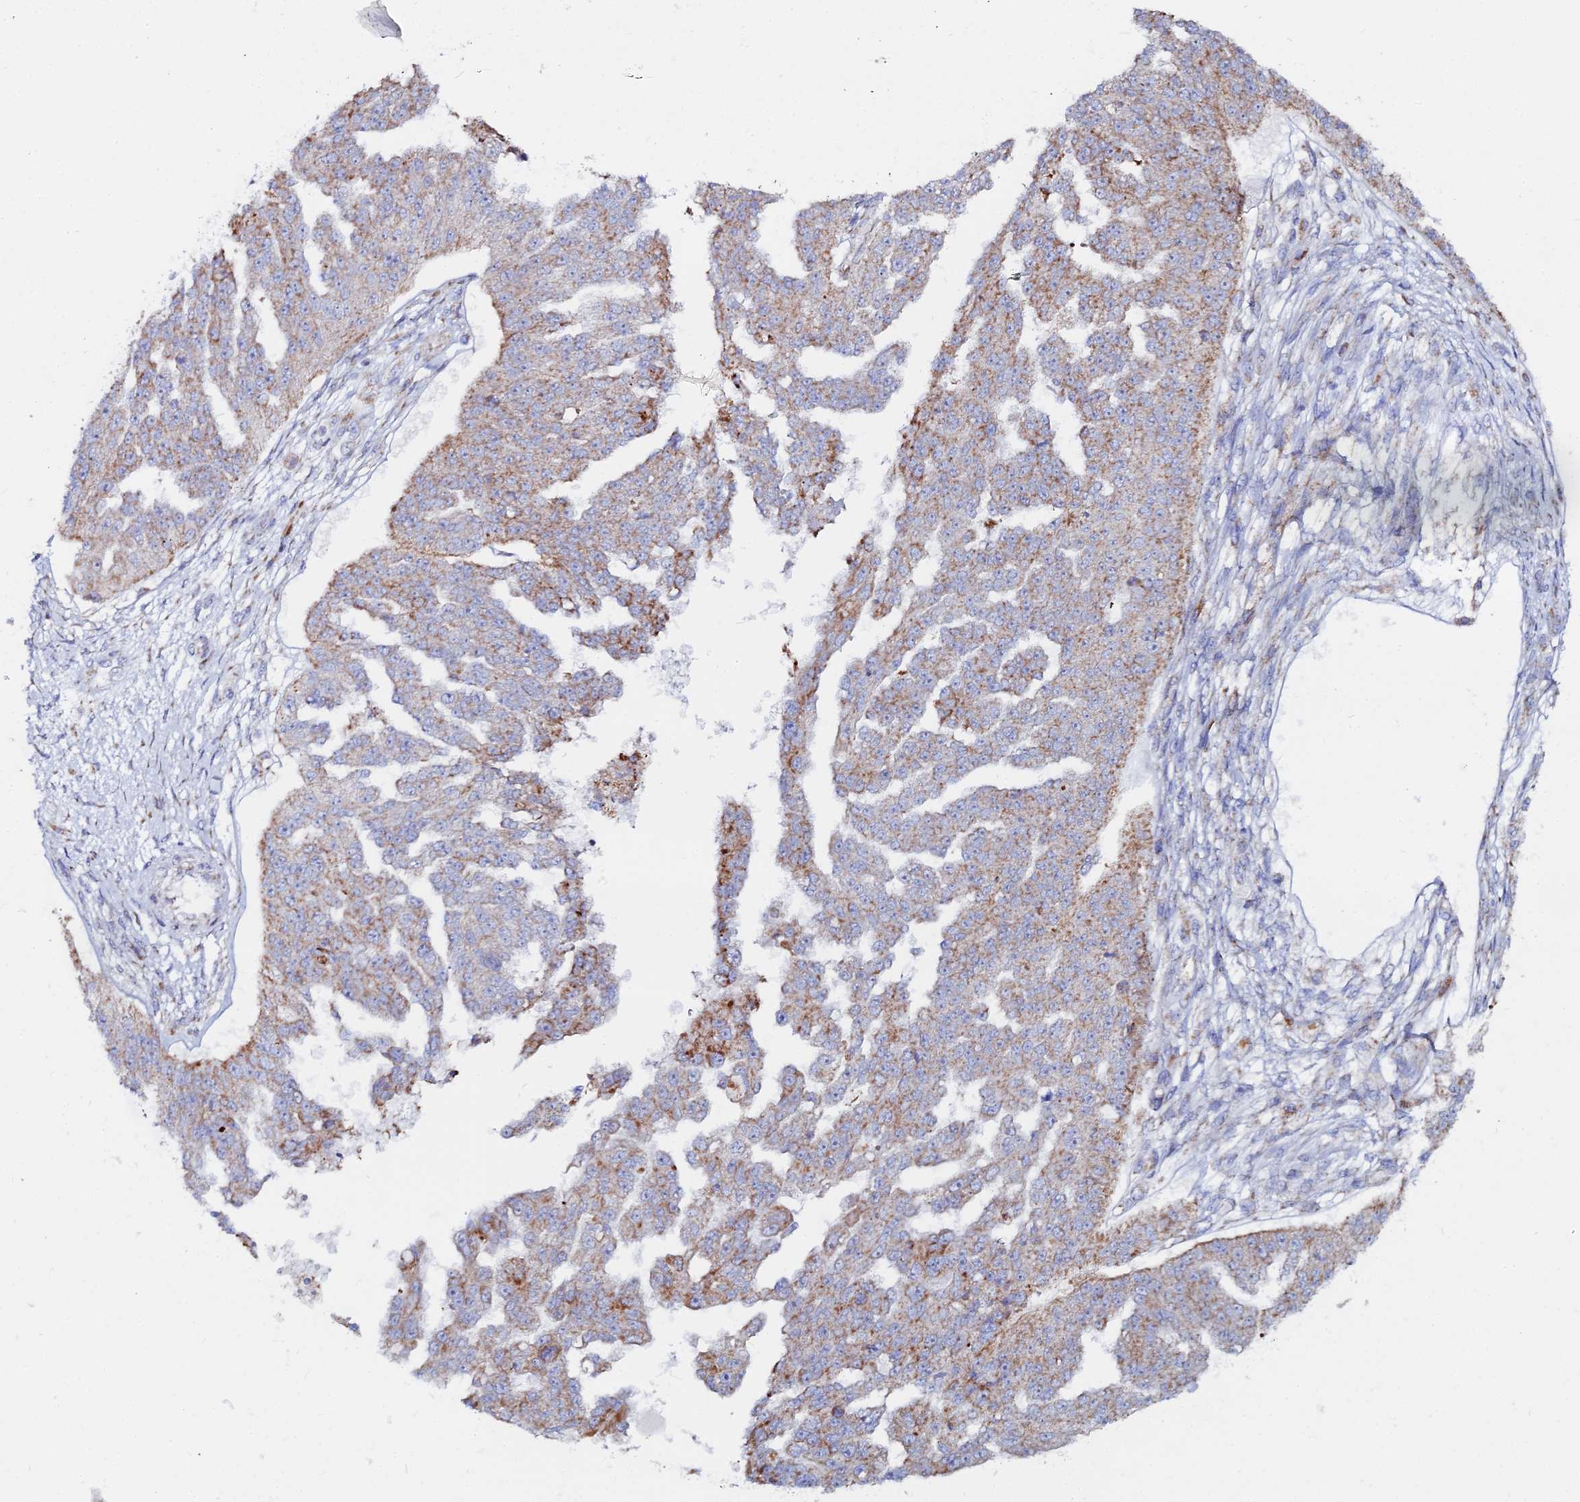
{"staining": {"intensity": "moderate", "quantity": ">75%", "location": "cytoplasmic/membranous"}, "tissue": "ovarian cancer", "cell_type": "Tumor cells", "image_type": "cancer", "snomed": [{"axis": "morphology", "description": "Cystadenocarcinoma, serous, NOS"}, {"axis": "topography", "description": "Ovary"}], "caption": "Immunohistochemistry (IHC) histopathology image of neoplastic tissue: human ovarian cancer (serous cystadenocarcinoma) stained using IHC reveals medium levels of moderate protein expression localized specifically in the cytoplasmic/membranous of tumor cells, appearing as a cytoplasmic/membranous brown color.", "gene": "MPC1", "patient": {"sex": "female", "age": 58}}